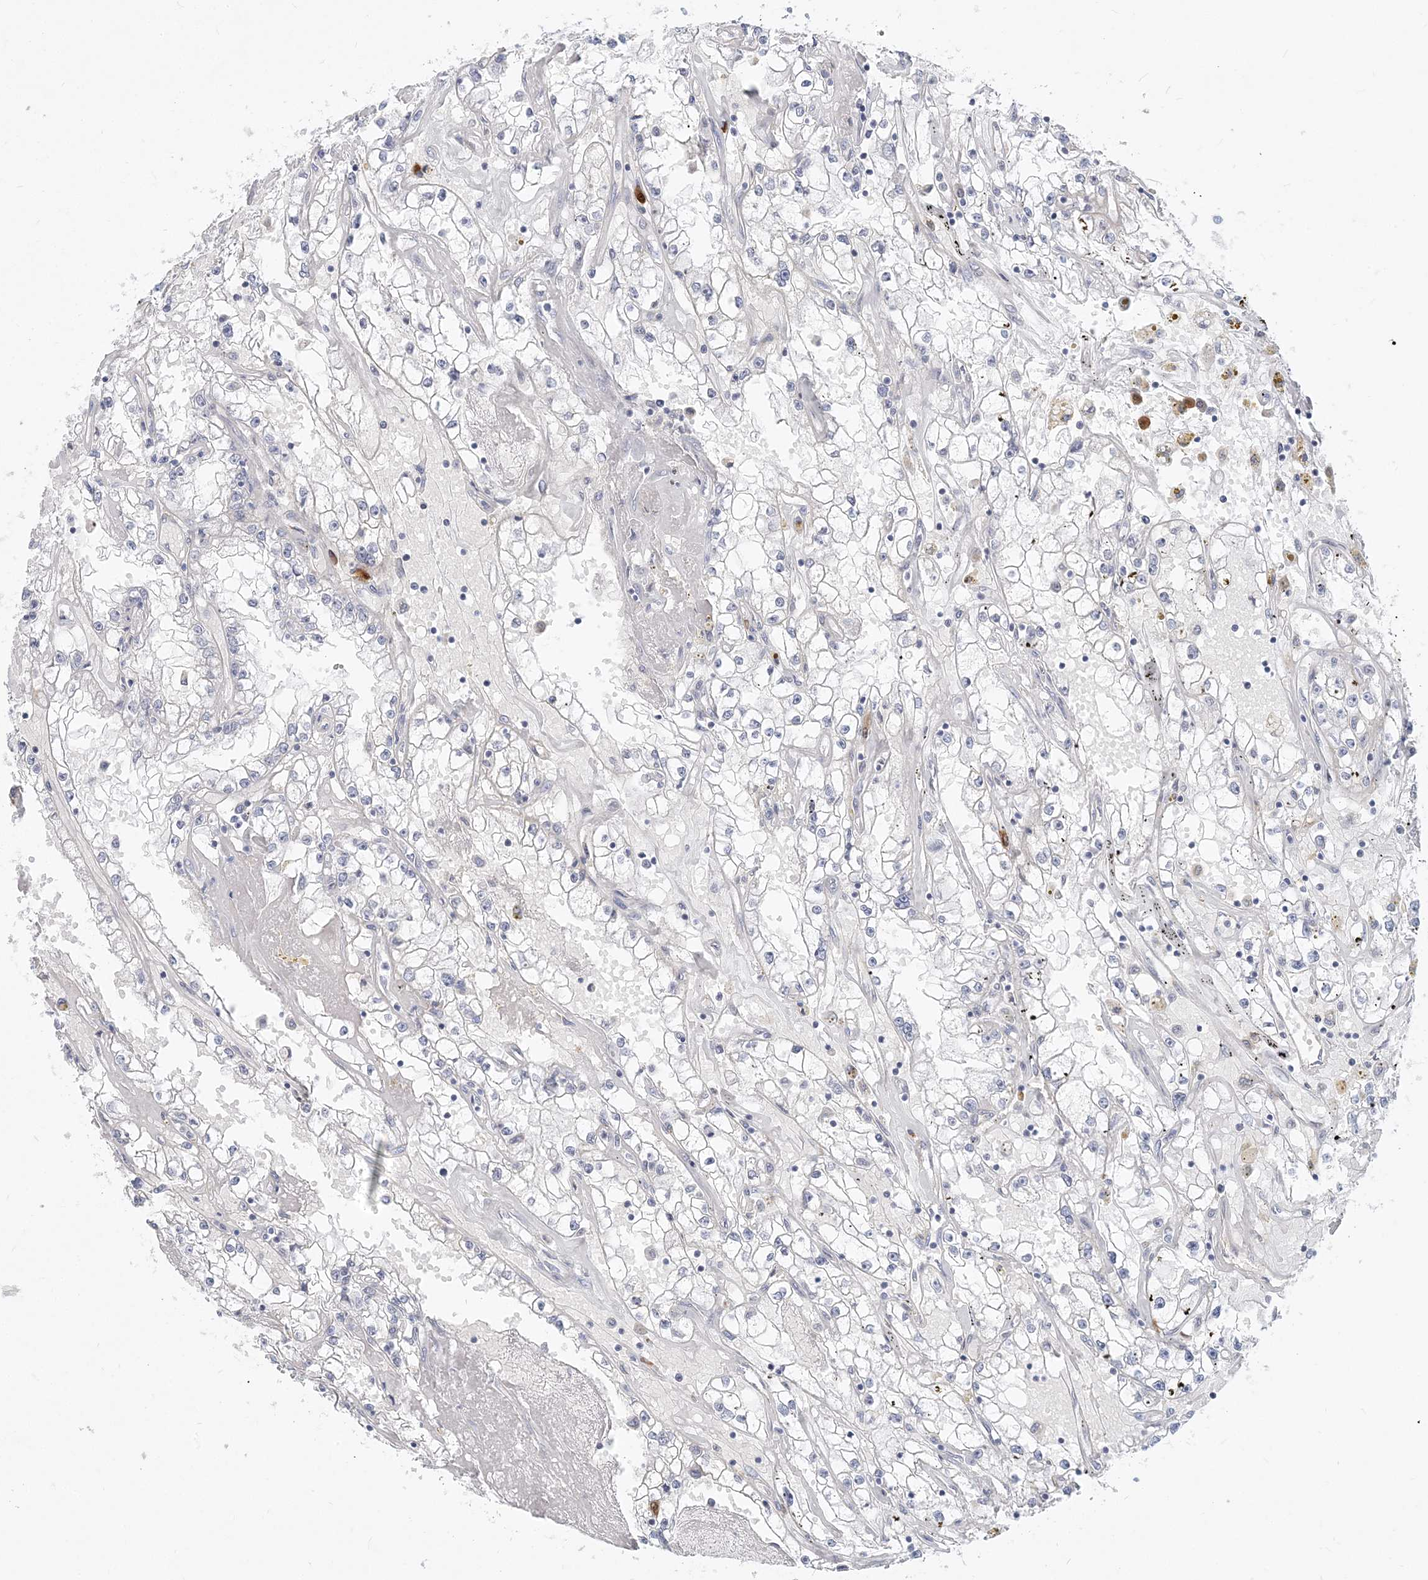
{"staining": {"intensity": "negative", "quantity": "none", "location": "none"}, "tissue": "renal cancer", "cell_type": "Tumor cells", "image_type": "cancer", "snomed": [{"axis": "morphology", "description": "Adenocarcinoma, NOS"}, {"axis": "topography", "description": "Kidney"}], "caption": "High power microscopy micrograph of an IHC micrograph of renal cancer, revealing no significant staining in tumor cells.", "gene": "GMPPA", "patient": {"sex": "male", "age": 56}}